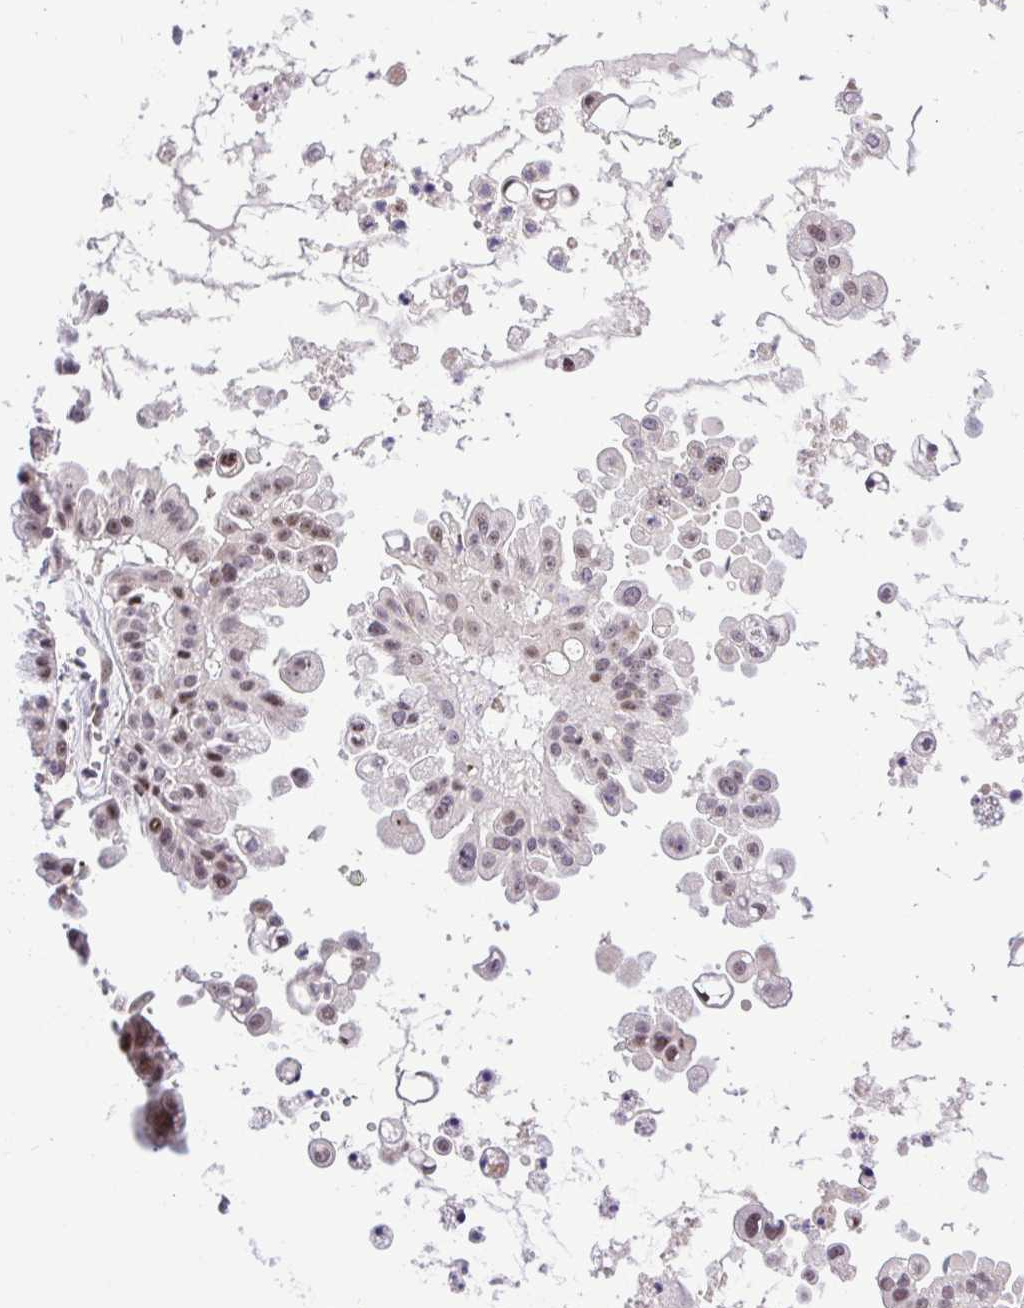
{"staining": {"intensity": "moderate", "quantity": "25%-75%", "location": "nuclear"}, "tissue": "ovarian cancer", "cell_type": "Tumor cells", "image_type": "cancer", "snomed": [{"axis": "morphology", "description": "Cystadenocarcinoma, serous, NOS"}, {"axis": "topography", "description": "Ovary"}], "caption": "Protein expression analysis of ovarian cancer (serous cystadenocarcinoma) reveals moderate nuclear staining in approximately 25%-75% of tumor cells.", "gene": "ERG", "patient": {"sex": "female", "age": 56}}